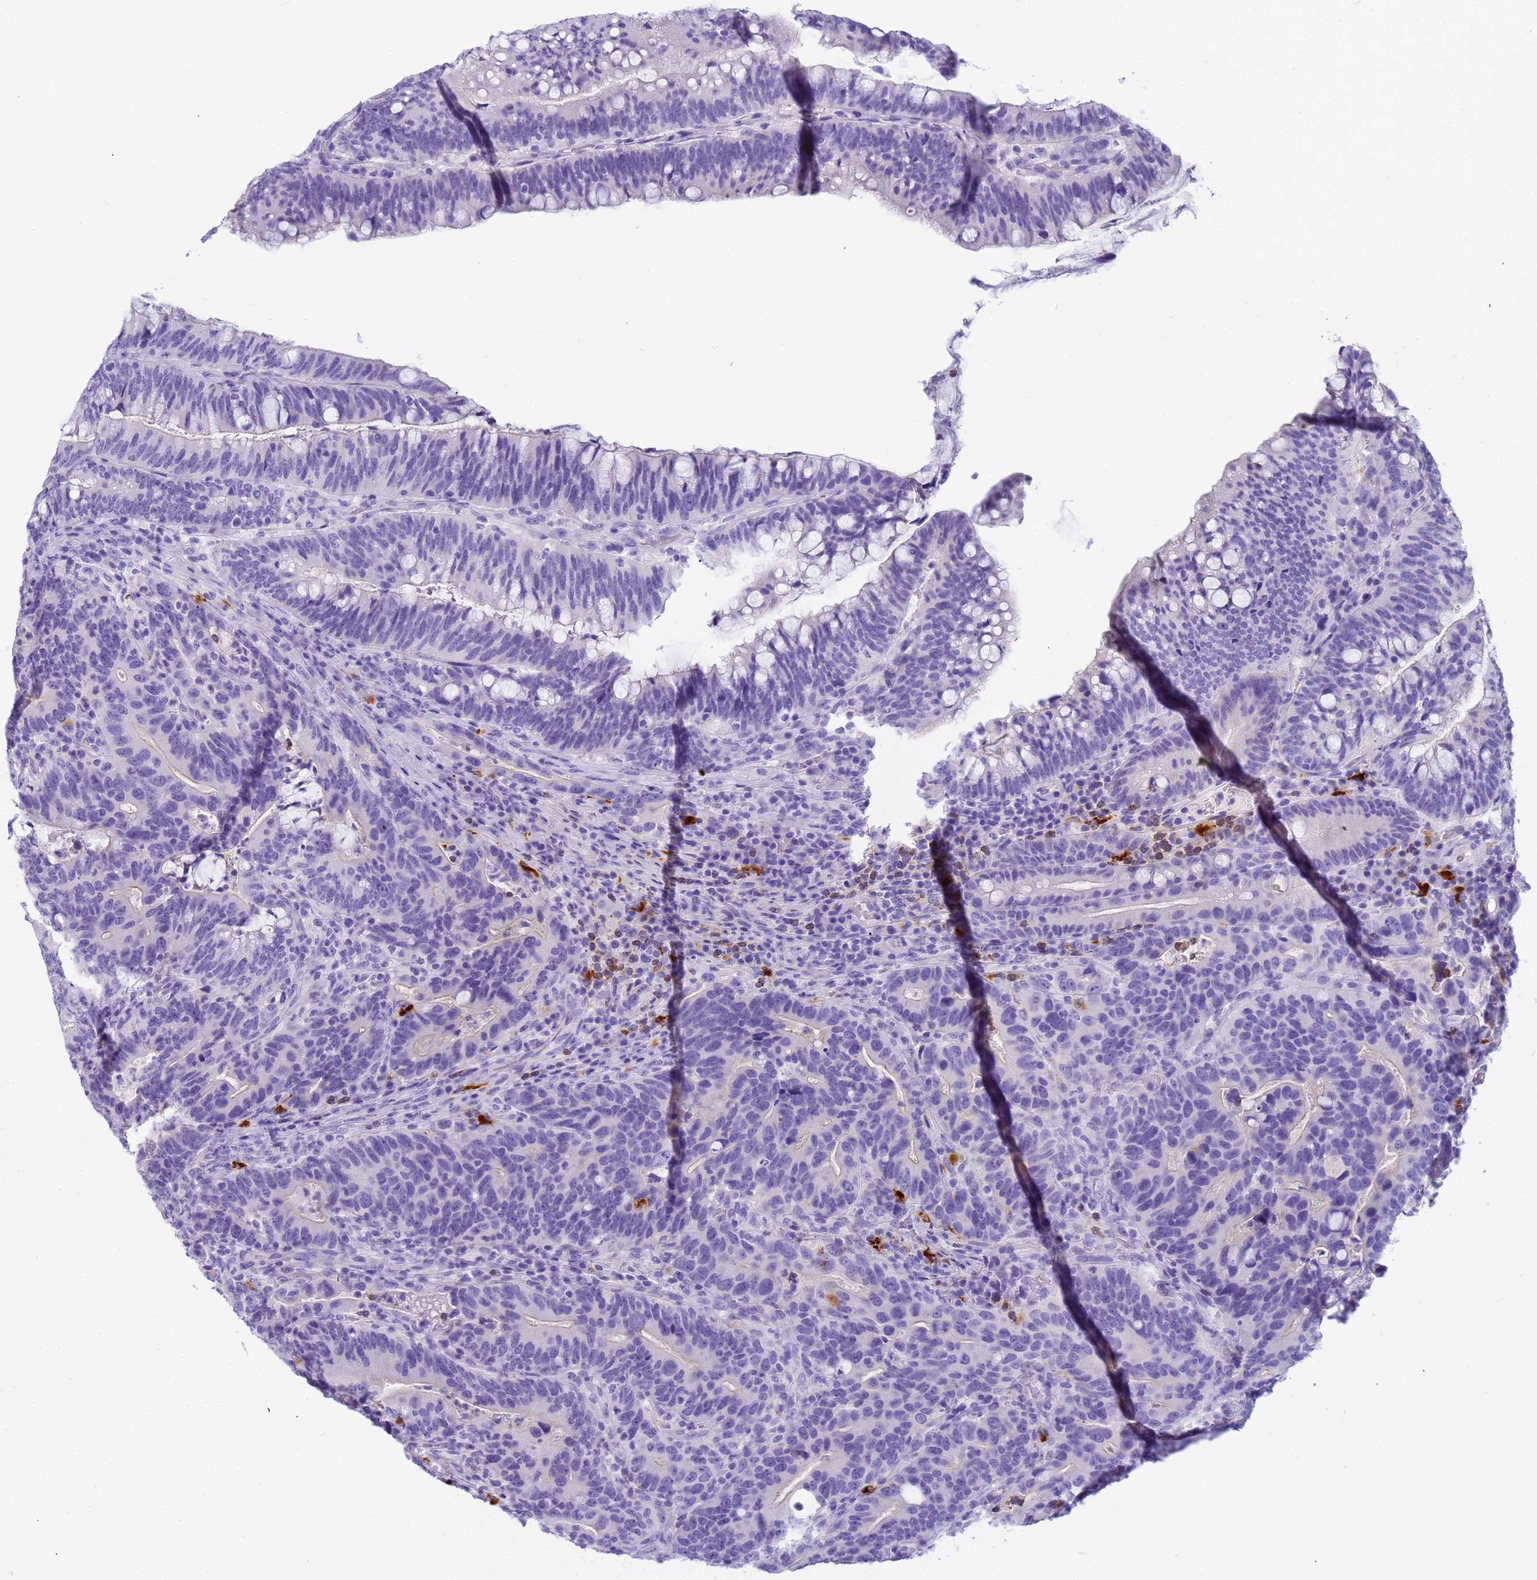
{"staining": {"intensity": "negative", "quantity": "none", "location": "none"}, "tissue": "colorectal cancer", "cell_type": "Tumor cells", "image_type": "cancer", "snomed": [{"axis": "morphology", "description": "Adenocarcinoma, NOS"}, {"axis": "topography", "description": "Colon"}], "caption": "A high-resolution micrograph shows immunohistochemistry (IHC) staining of colorectal cancer, which demonstrates no significant positivity in tumor cells.", "gene": "RNASE2", "patient": {"sex": "female", "age": 66}}